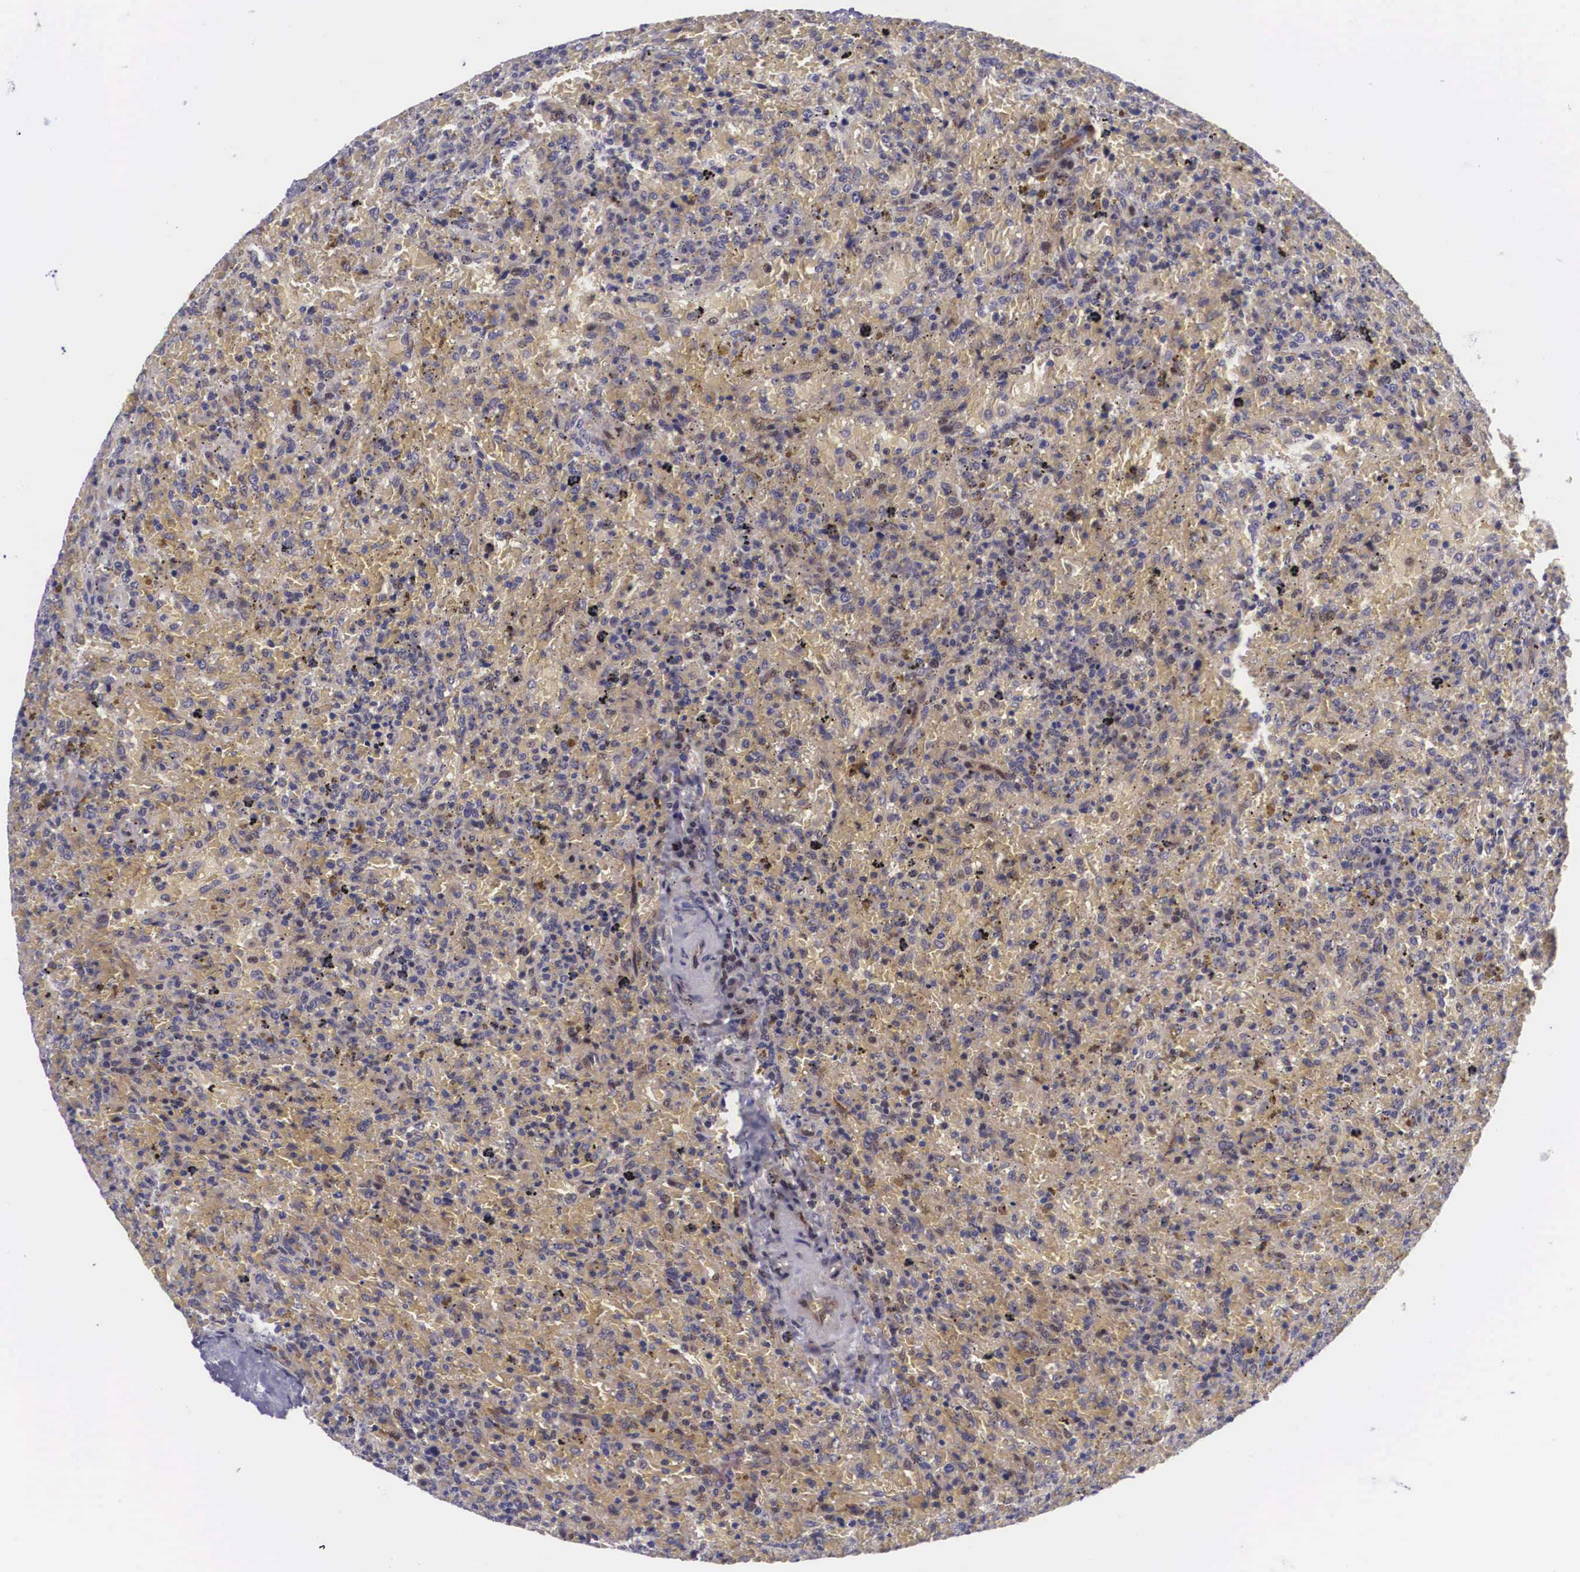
{"staining": {"intensity": "weak", "quantity": "<25%", "location": "nuclear"}, "tissue": "lymphoma", "cell_type": "Tumor cells", "image_type": "cancer", "snomed": [{"axis": "morphology", "description": "Malignant lymphoma, non-Hodgkin's type, High grade"}, {"axis": "topography", "description": "Spleen"}, {"axis": "topography", "description": "Lymph node"}], "caption": "The histopathology image displays no significant positivity in tumor cells of high-grade malignant lymphoma, non-Hodgkin's type.", "gene": "EMID1", "patient": {"sex": "female", "age": 70}}